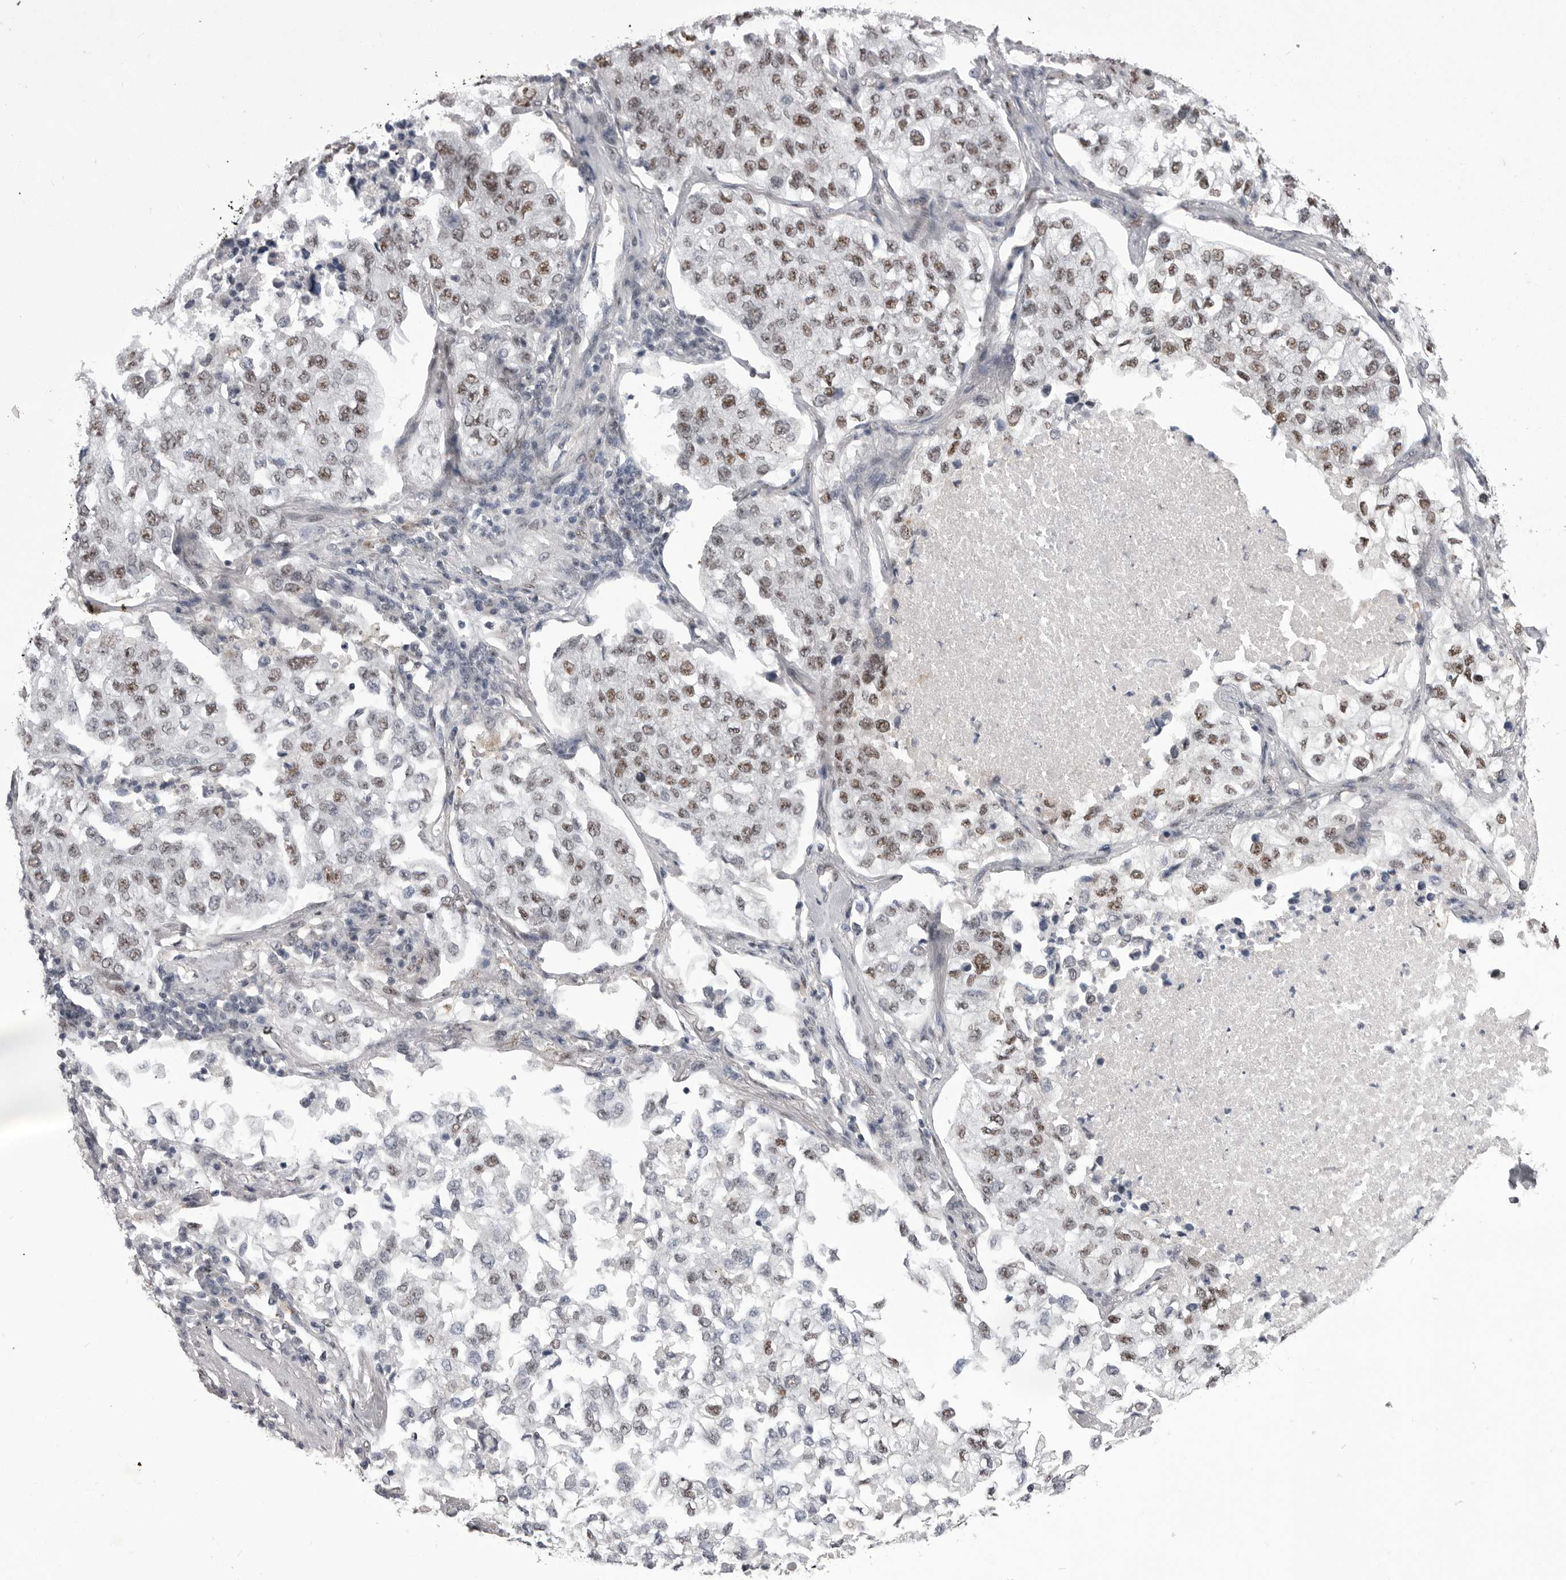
{"staining": {"intensity": "moderate", "quantity": ">75%", "location": "nuclear"}, "tissue": "lung cancer", "cell_type": "Tumor cells", "image_type": "cancer", "snomed": [{"axis": "morphology", "description": "Adenocarcinoma, NOS"}, {"axis": "topography", "description": "Lung"}], "caption": "A histopathology image of adenocarcinoma (lung) stained for a protein demonstrates moderate nuclear brown staining in tumor cells.", "gene": "MEPCE", "patient": {"sex": "male", "age": 63}}